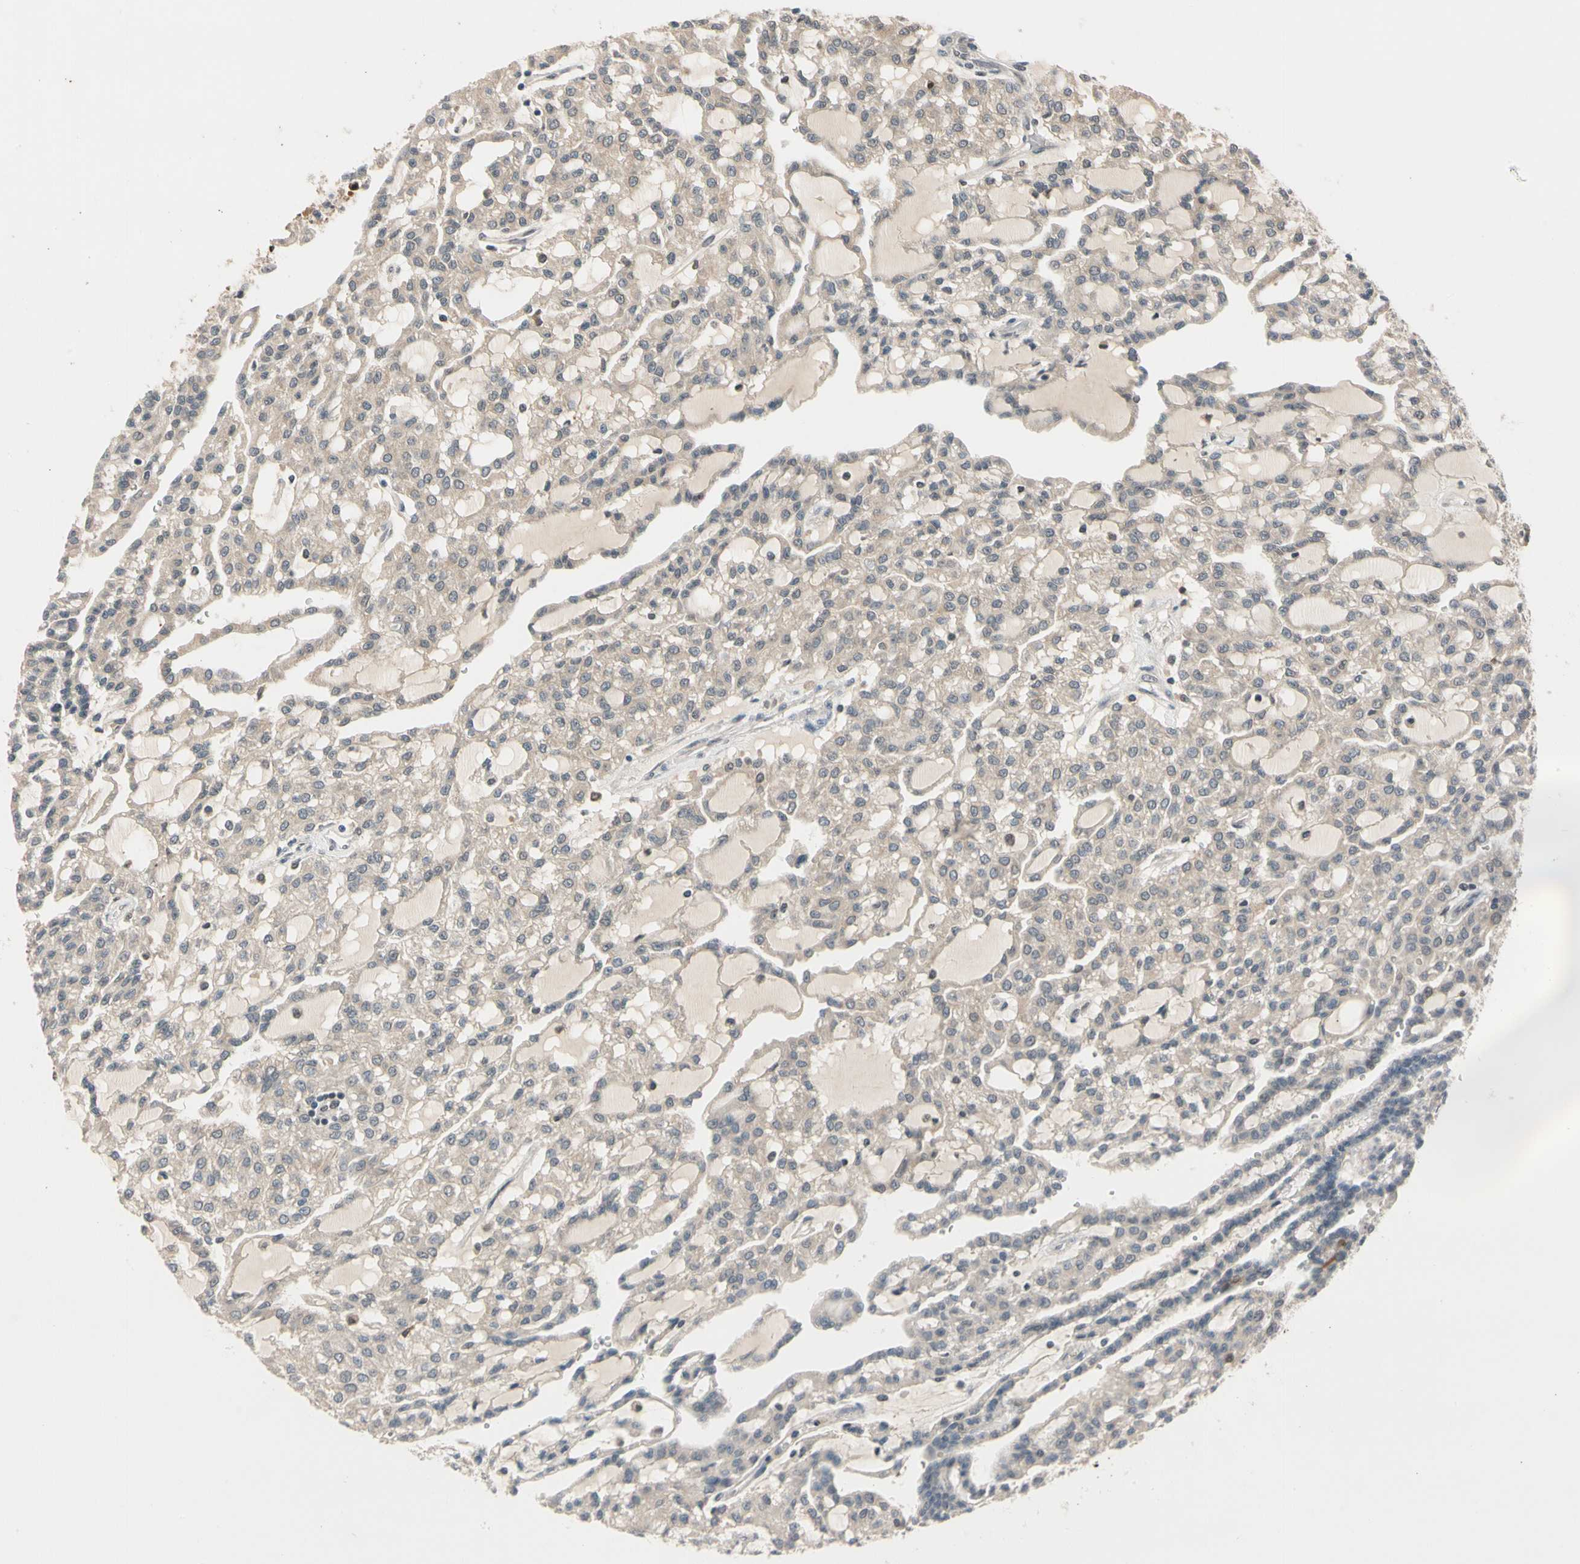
{"staining": {"intensity": "weak", "quantity": ">75%", "location": "cytoplasmic/membranous"}, "tissue": "renal cancer", "cell_type": "Tumor cells", "image_type": "cancer", "snomed": [{"axis": "morphology", "description": "Adenocarcinoma, NOS"}, {"axis": "topography", "description": "Kidney"}], "caption": "Renal cancer was stained to show a protein in brown. There is low levels of weak cytoplasmic/membranous expression in about >75% of tumor cells. (Stains: DAB (3,3'-diaminobenzidine) in brown, nuclei in blue, Microscopy: brightfield microscopy at high magnification).", "gene": "RIOX2", "patient": {"sex": "male", "age": 63}}